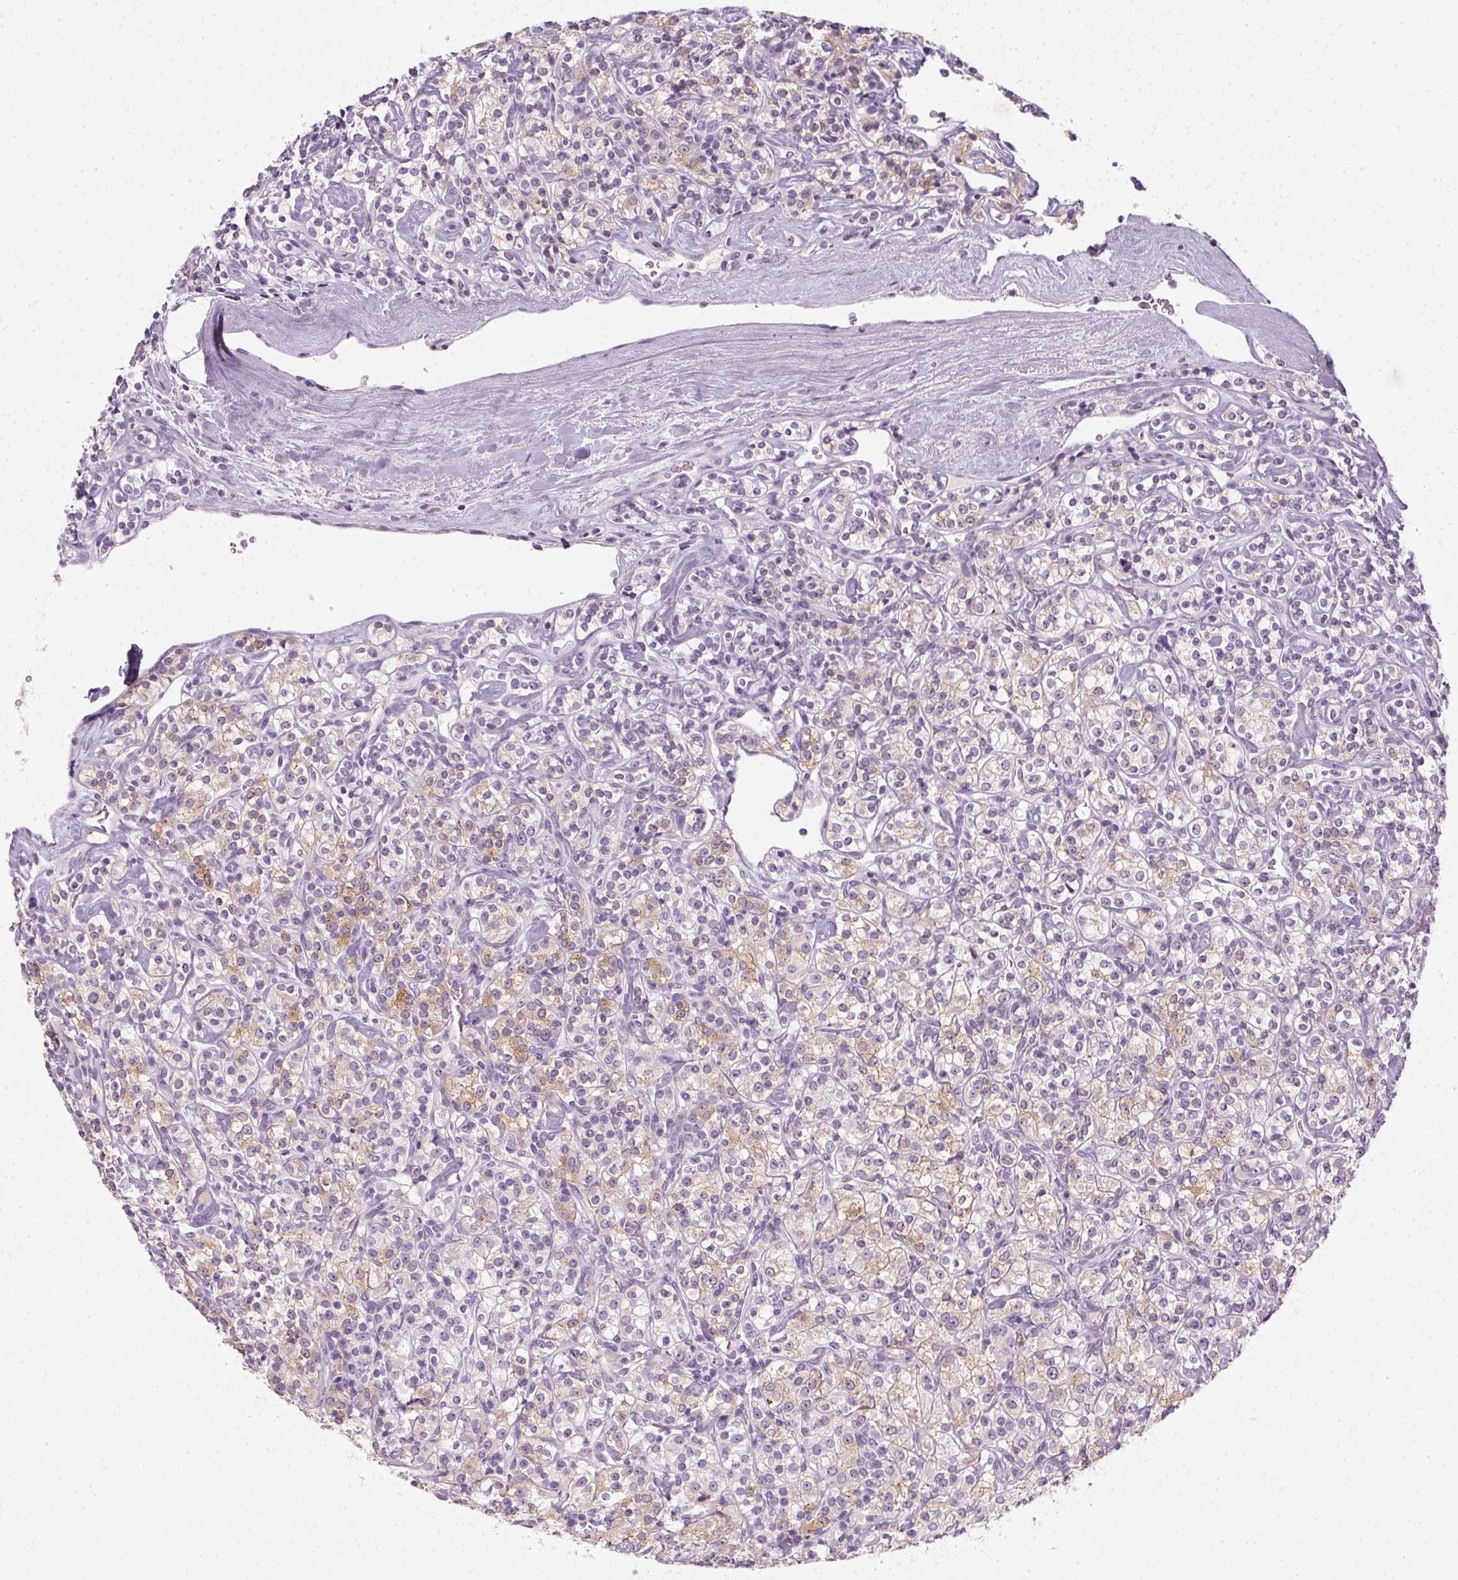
{"staining": {"intensity": "moderate", "quantity": "<25%", "location": "cytoplasmic/membranous"}, "tissue": "renal cancer", "cell_type": "Tumor cells", "image_type": "cancer", "snomed": [{"axis": "morphology", "description": "Adenocarcinoma, NOS"}, {"axis": "topography", "description": "Kidney"}], "caption": "Renal cancer stained with a protein marker demonstrates moderate staining in tumor cells.", "gene": "TMEM72", "patient": {"sex": "male", "age": 77}}